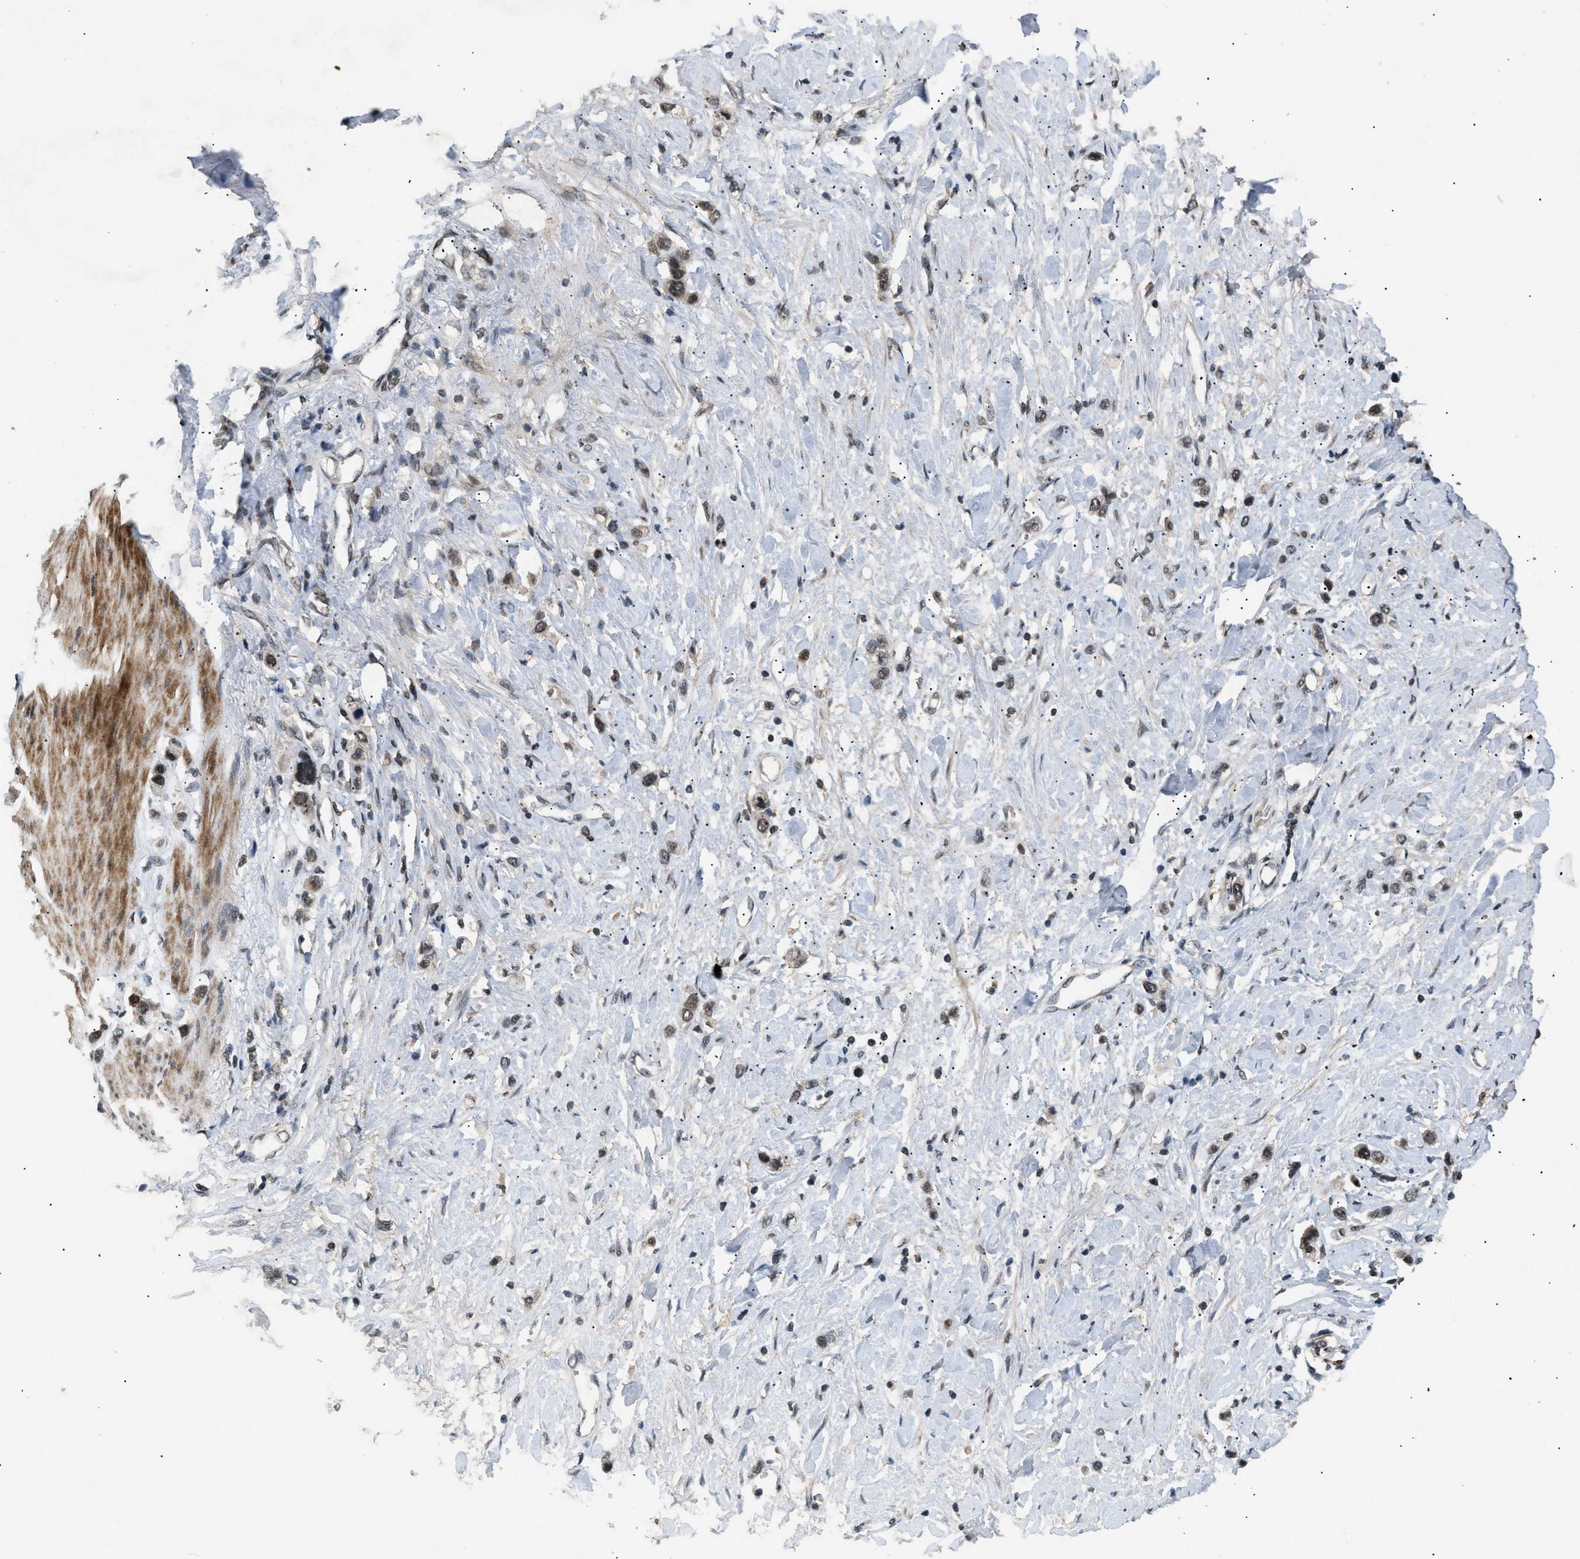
{"staining": {"intensity": "moderate", "quantity": ">75%", "location": "nuclear"}, "tissue": "stomach cancer", "cell_type": "Tumor cells", "image_type": "cancer", "snomed": [{"axis": "morphology", "description": "Adenocarcinoma, NOS"}, {"axis": "topography", "description": "Stomach"}], "caption": "Immunohistochemical staining of human stomach cancer reveals moderate nuclear protein expression in about >75% of tumor cells.", "gene": "RBM5", "patient": {"sex": "female", "age": 65}}